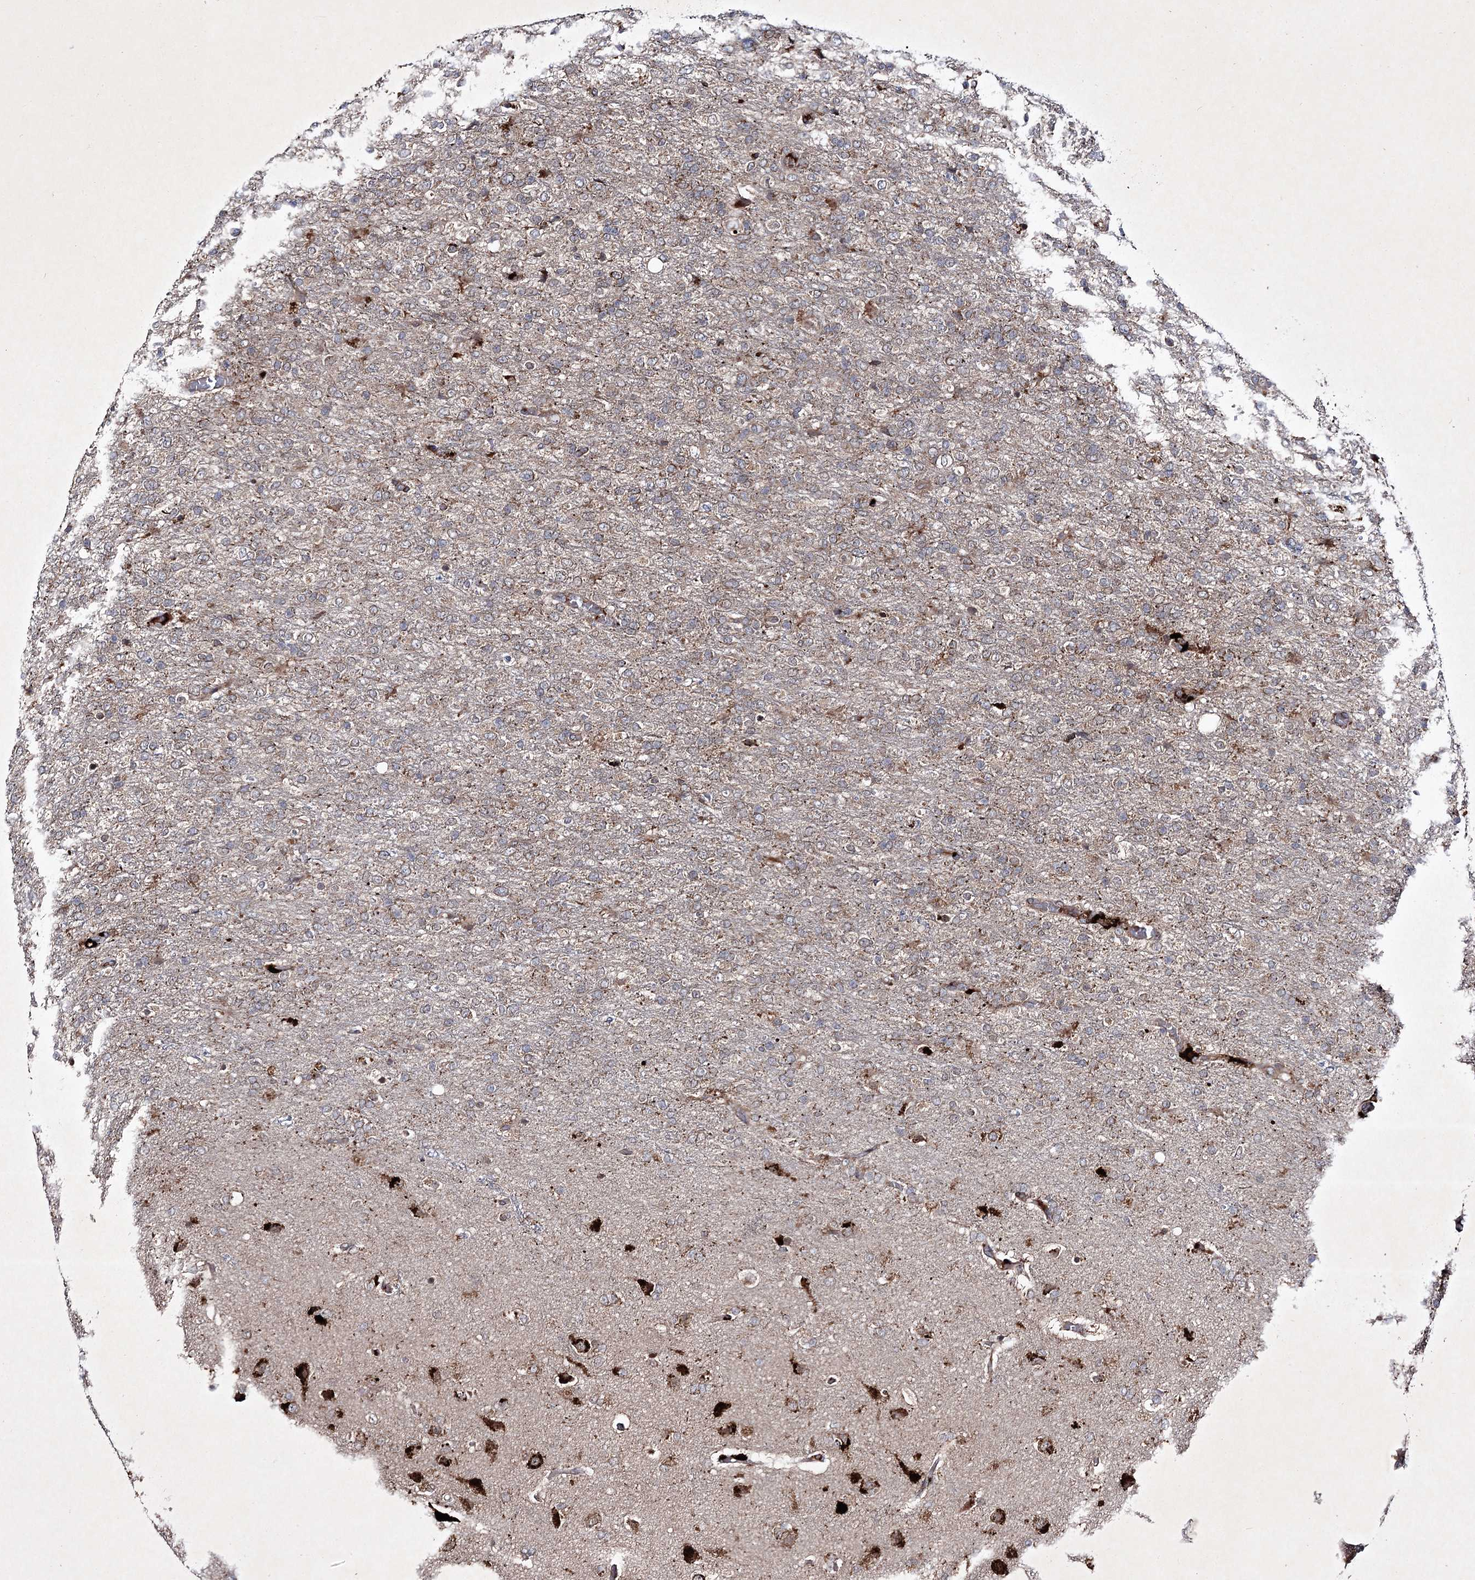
{"staining": {"intensity": "weak", "quantity": ">75%", "location": "cytoplasmic/membranous"}, "tissue": "glioma", "cell_type": "Tumor cells", "image_type": "cancer", "snomed": [{"axis": "morphology", "description": "Glioma, malignant, High grade"}, {"axis": "topography", "description": "Brain"}], "caption": "Malignant glioma (high-grade) stained for a protein (brown) exhibits weak cytoplasmic/membranous positive expression in approximately >75% of tumor cells.", "gene": "ALG9", "patient": {"sex": "female", "age": 74}}